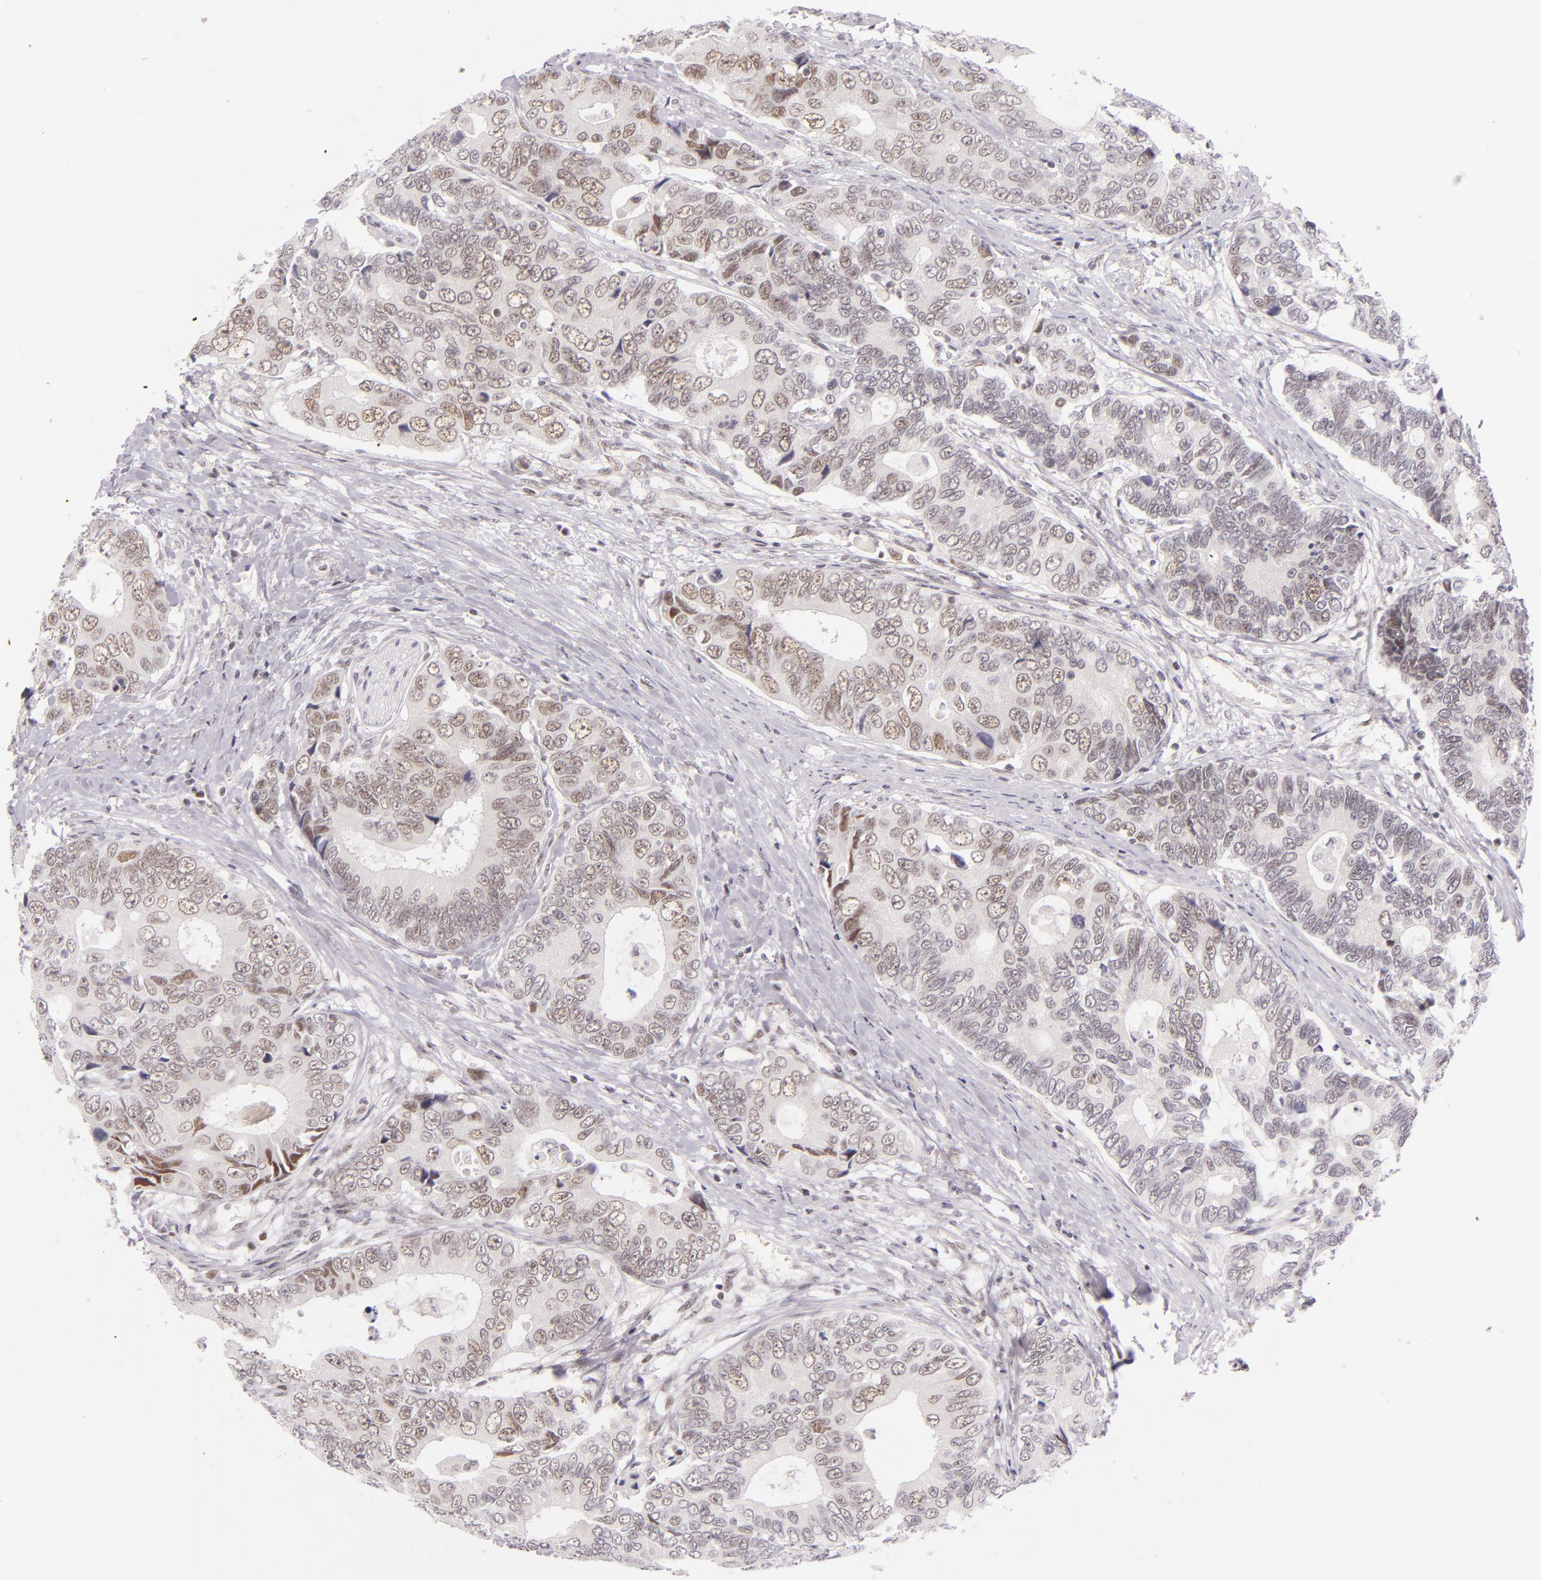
{"staining": {"intensity": "weak", "quantity": "25%-75%", "location": "cytoplasmic/membranous,nuclear"}, "tissue": "colorectal cancer", "cell_type": "Tumor cells", "image_type": "cancer", "snomed": [{"axis": "morphology", "description": "Adenocarcinoma, NOS"}, {"axis": "topography", "description": "Rectum"}], "caption": "A micrograph of human colorectal adenocarcinoma stained for a protein displays weak cytoplasmic/membranous and nuclear brown staining in tumor cells.", "gene": "BCL3", "patient": {"sex": "female", "age": 67}}